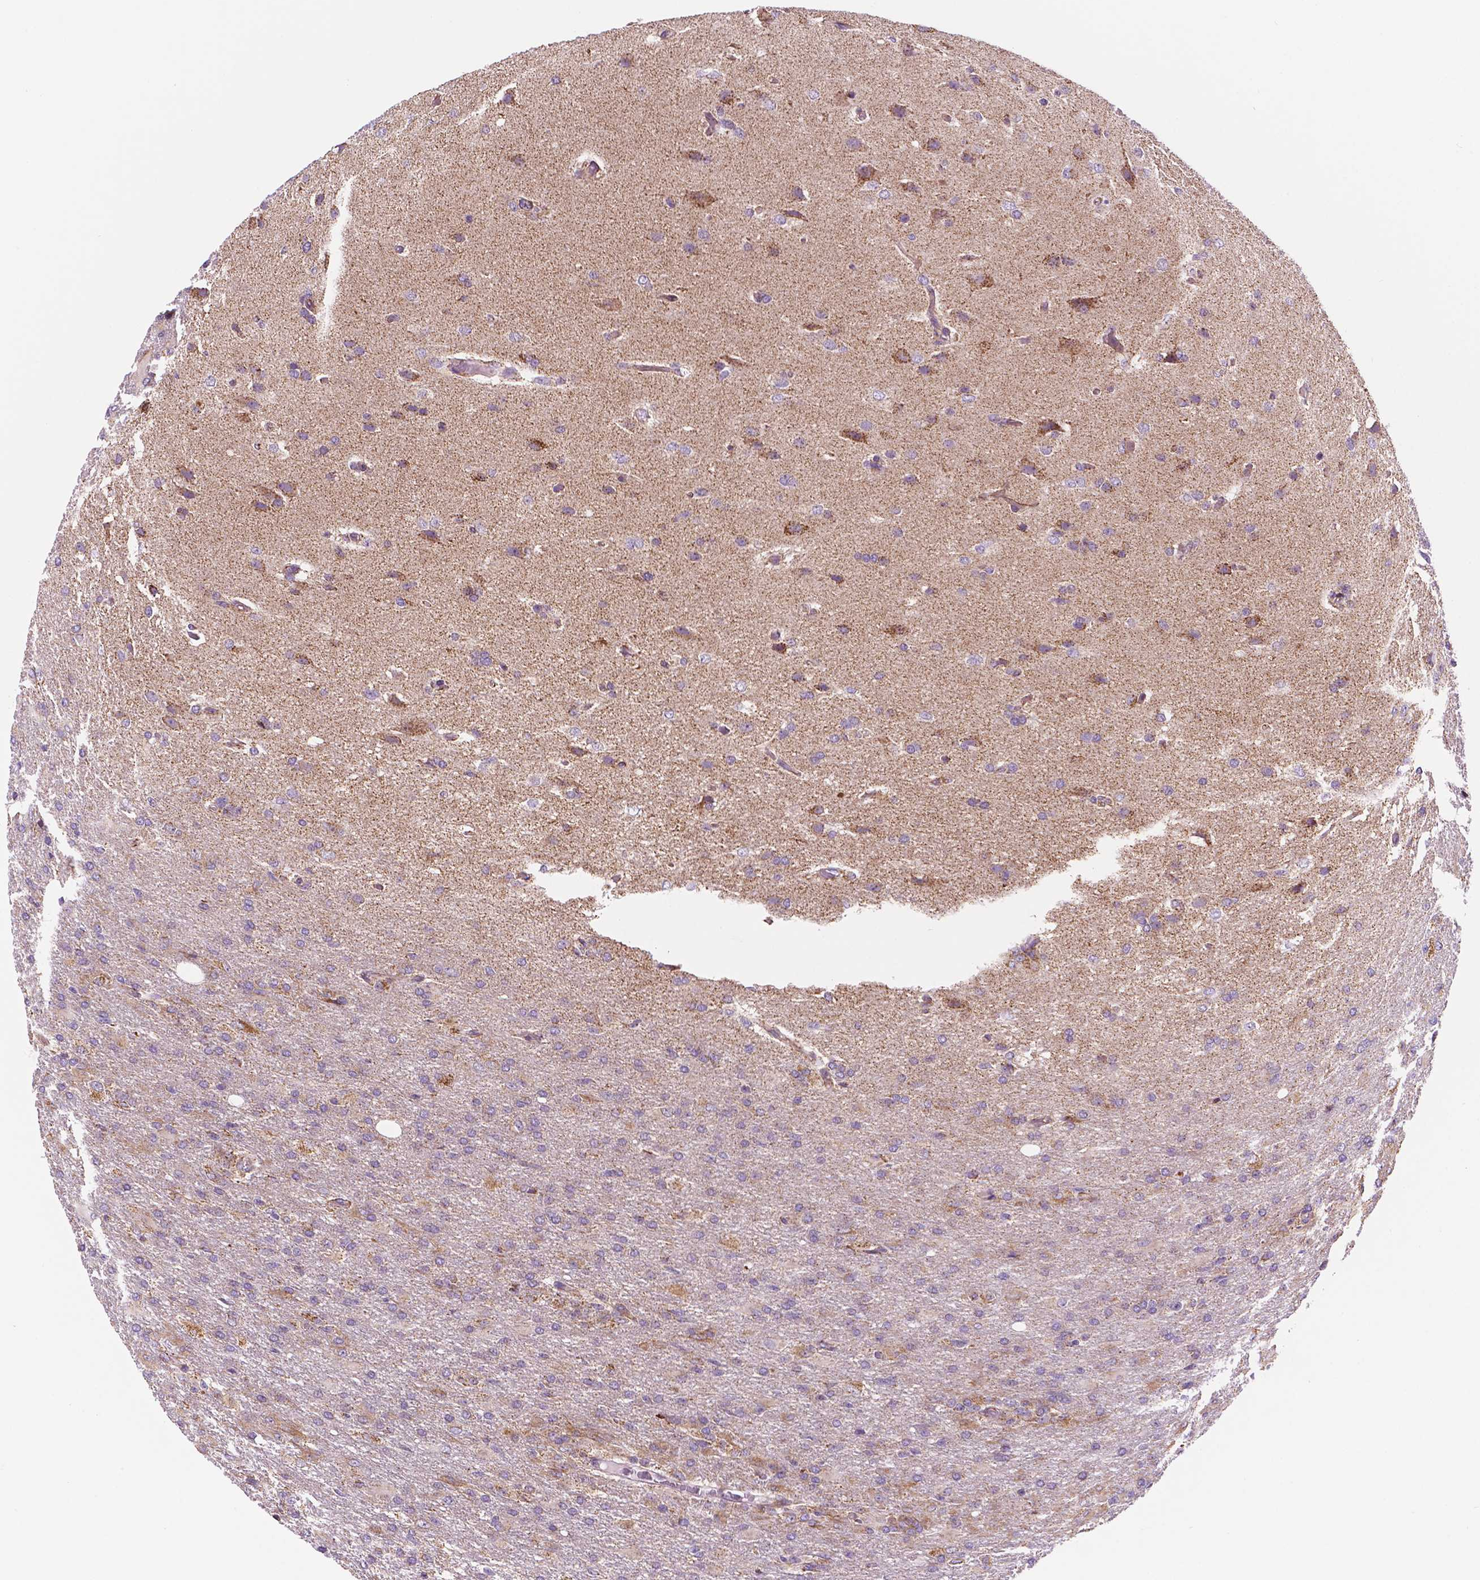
{"staining": {"intensity": "weak", "quantity": "<25%", "location": "cytoplasmic/membranous"}, "tissue": "glioma", "cell_type": "Tumor cells", "image_type": "cancer", "snomed": [{"axis": "morphology", "description": "Glioma, malignant, High grade"}, {"axis": "topography", "description": "Brain"}], "caption": "High power microscopy micrograph of an immunohistochemistry (IHC) image of glioma, revealing no significant staining in tumor cells.", "gene": "GEMIN4", "patient": {"sex": "male", "age": 68}}